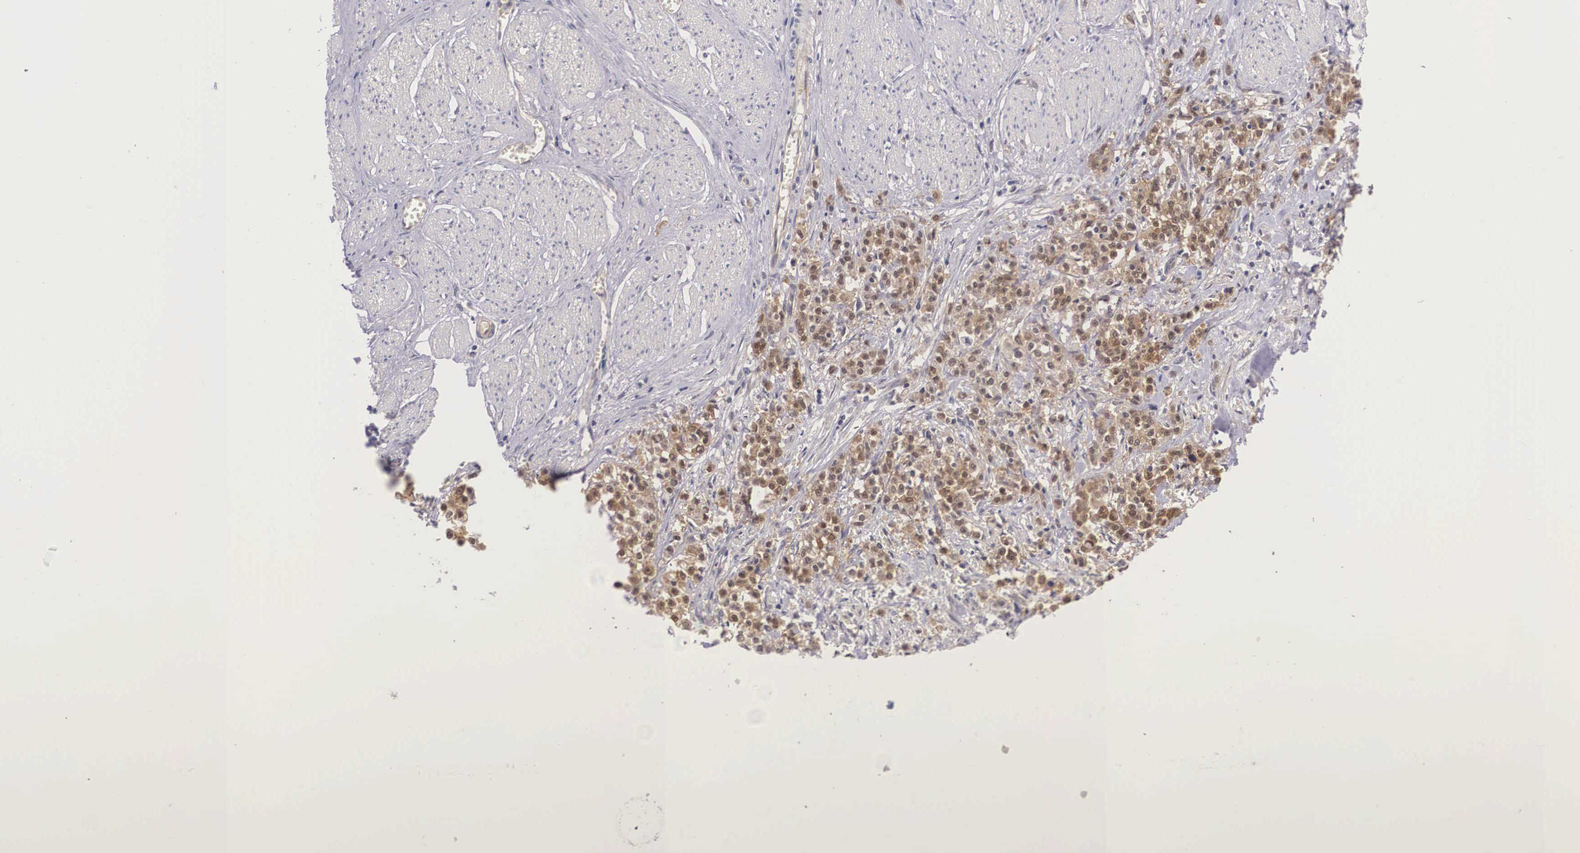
{"staining": {"intensity": "moderate", "quantity": "25%-75%", "location": "cytoplasmic/membranous"}, "tissue": "stomach cancer", "cell_type": "Tumor cells", "image_type": "cancer", "snomed": [{"axis": "morphology", "description": "Adenocarcinoma, NOS"}, {"axis": "topography", "description": "Stomach"}], "caption": "High-power microscopy captured an immunohistochemistry micrograph of stomach adenocarcinoma, revealing moderate cytoplasmic/membranous expression in about 25%-75% of tumor cells. Using DAB (3,3'-diaminobenzidine) (brown) and hematoxylin (blue) stains, captured at high magnification using brightfield microscopy.", "gene": "IGBP1", "patient": {"sex": "male", "age": 72}}